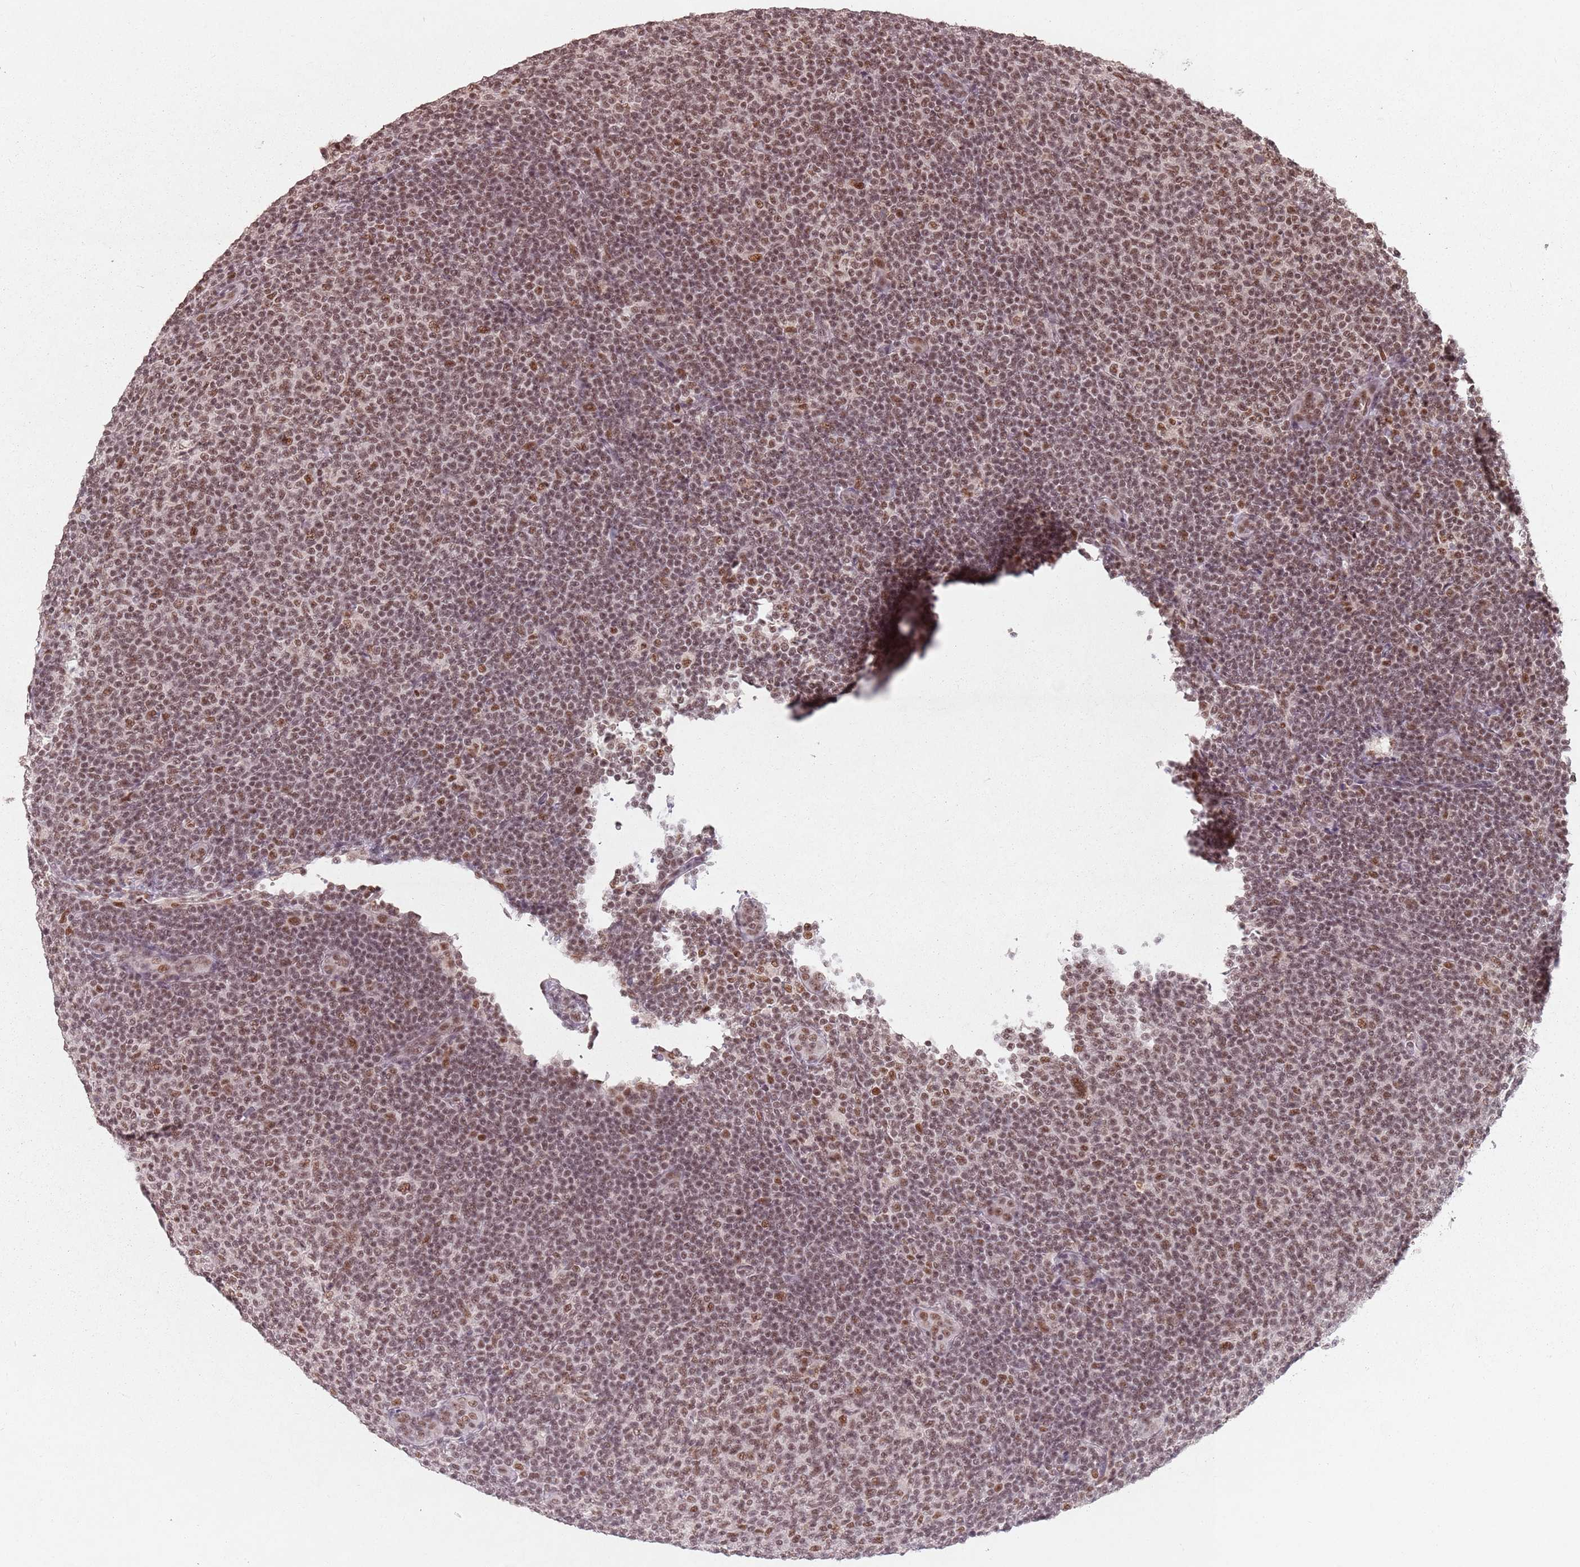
{"staining": {"intensity": "moderate", "quantity": ">75%", "location": "nuclear"}, "tissue": "lymphoma", "cell_type": "Tumor cells", "image_type": "cancer", "snomed": [{"axis": "morphology", "description": "Malignant lymphoma, non-Hodgkin's type, Low grade"}, {"axis": "topography", "description": "Lymph node"}], "caption": "IHC micrograph of human lymphoma stained for a protein (brown), which demonstrates medium levels of moderate nuclear positivity in approximately >75% of tumor cells.", "gene": "NCBP1", "patient": {"sex": "male", "age": 66}}